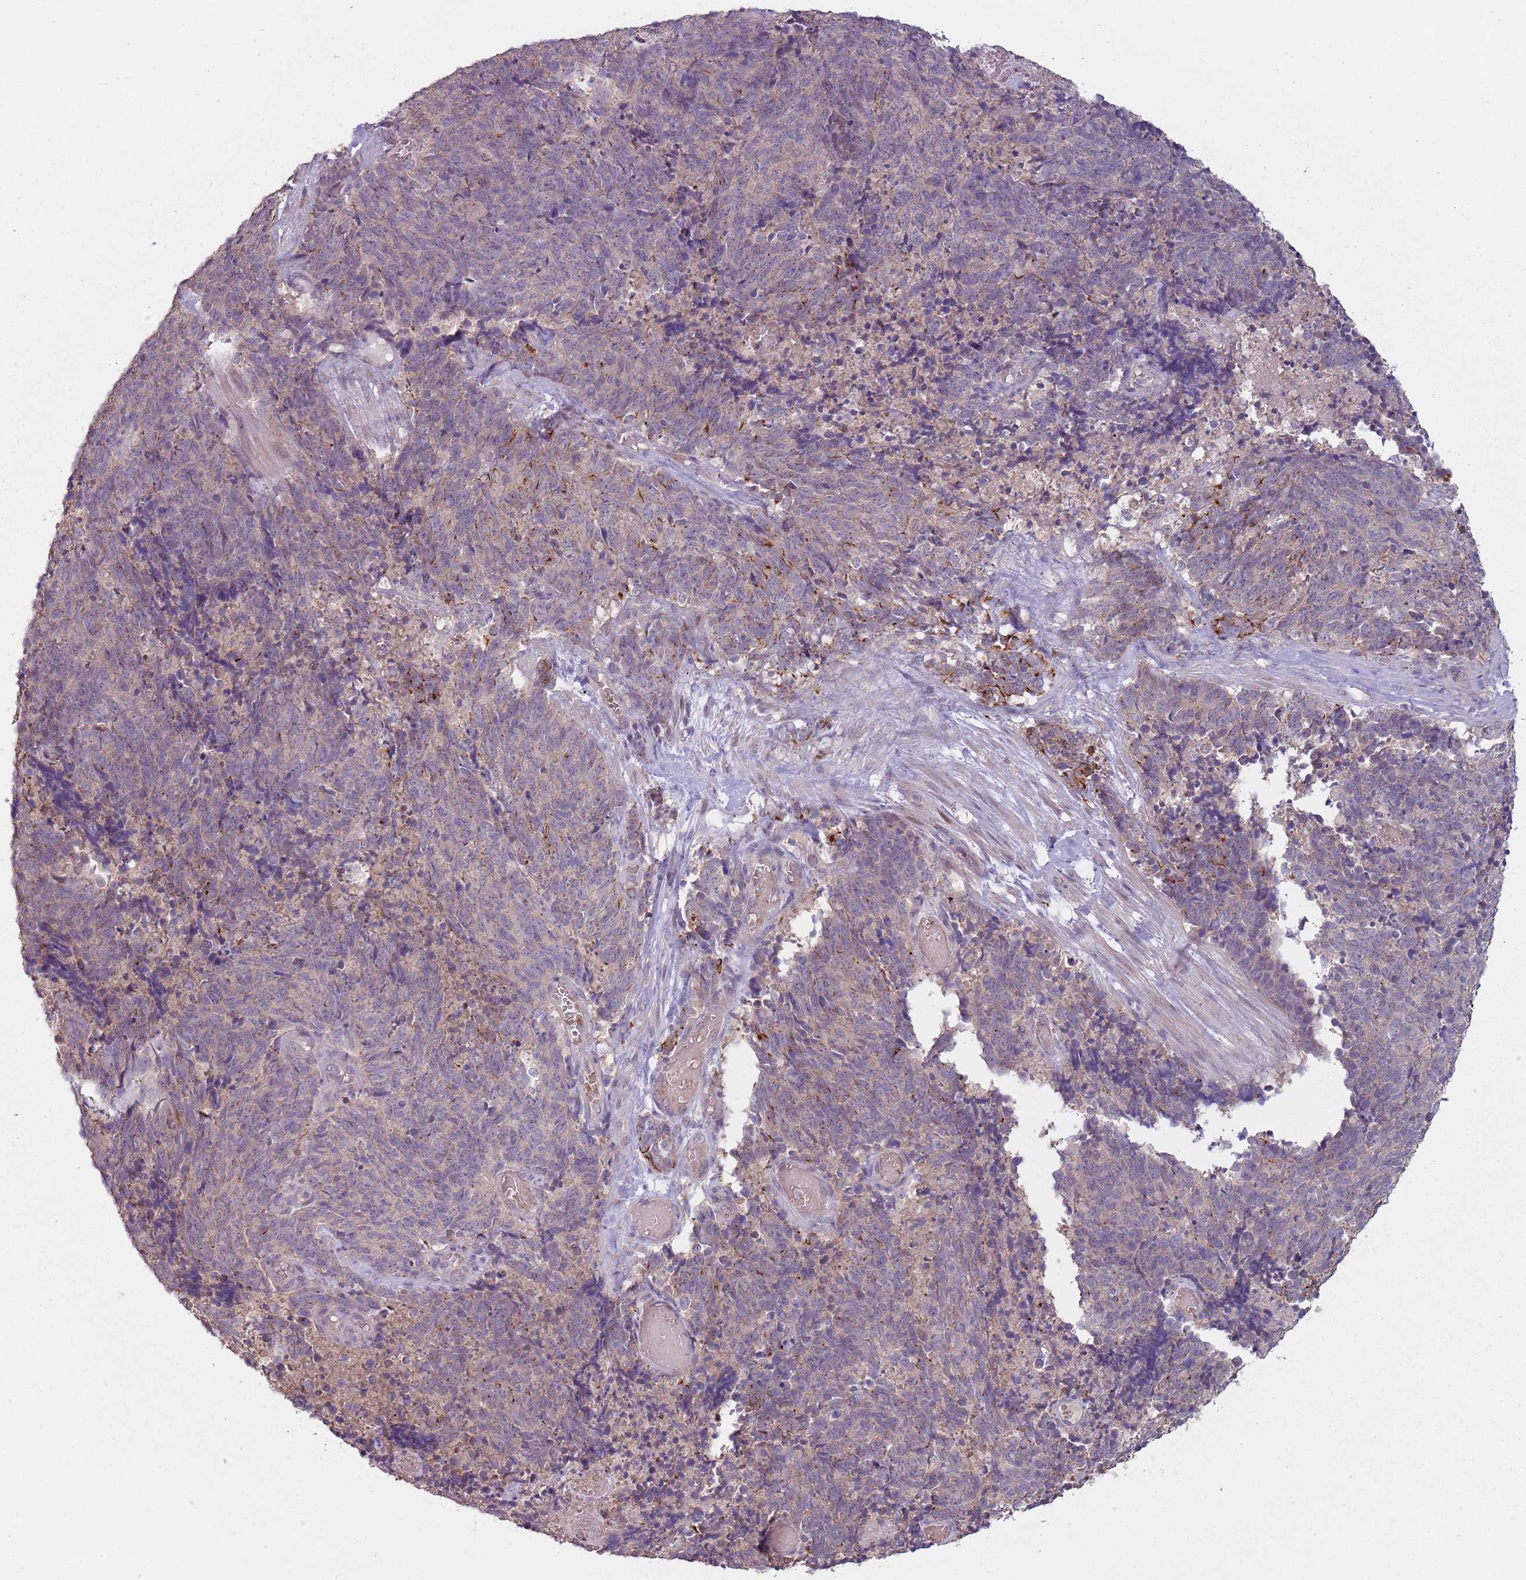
{"staining": {"intensity": "weak", "quantity": "<25%", "location": "cytoplasmic/membranous"}, "tissue": "cervical cancer", "cell_type": "Tumor cells", "image_type": "cancer", "snomed": [{"axis": "morphology", "description": "Squamous cell carcinoma, NOS"}, {"axis": "topography", "description": "Cervix"}], "caption": "DAB immunohistochemical staining of human cervical cancer (squamous cell carcinoma) demonstrates no significant staining in tumor cells.", "gene": "TEKT4", "patient": {"sex": "female", "age": 29}}